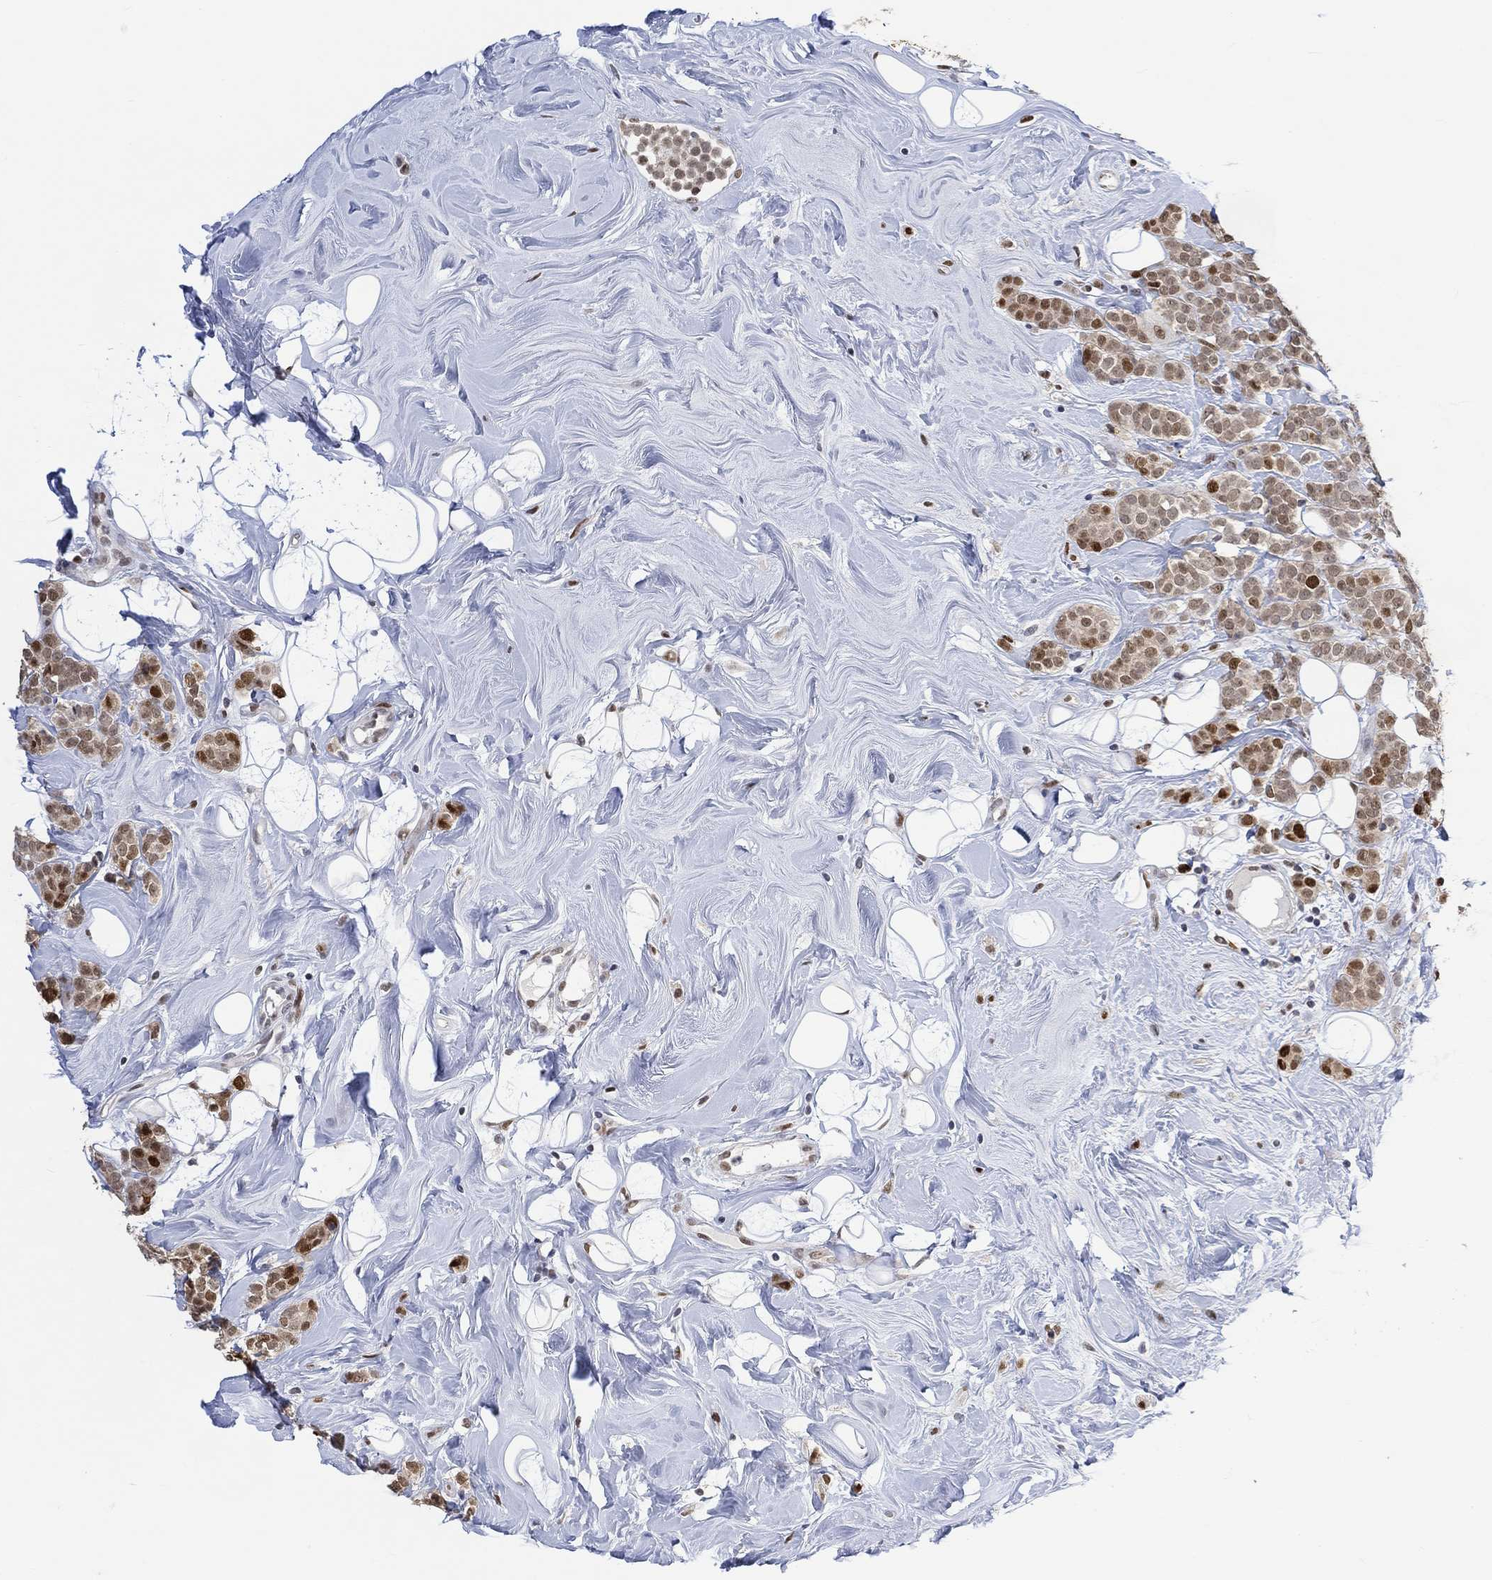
{"staining": {"intensity": "strong", "quantity": "<25%", "location": "nuclear"}, "tissue": "breast cancer", "cell_type": "Tumor cells", "image_type": "cancer", "snomed": [{"axis": "morphology", "description": "Lobular carcinoma"}, {"axis": "topography", "description": "Breast"}], "caption": "A brown stain labels strong nuclear positivity of a protein in human breast lobular carcinoma tumor cells.", "gene": "RAD54L2", "patient": {"sex": "female", "age": 49}}